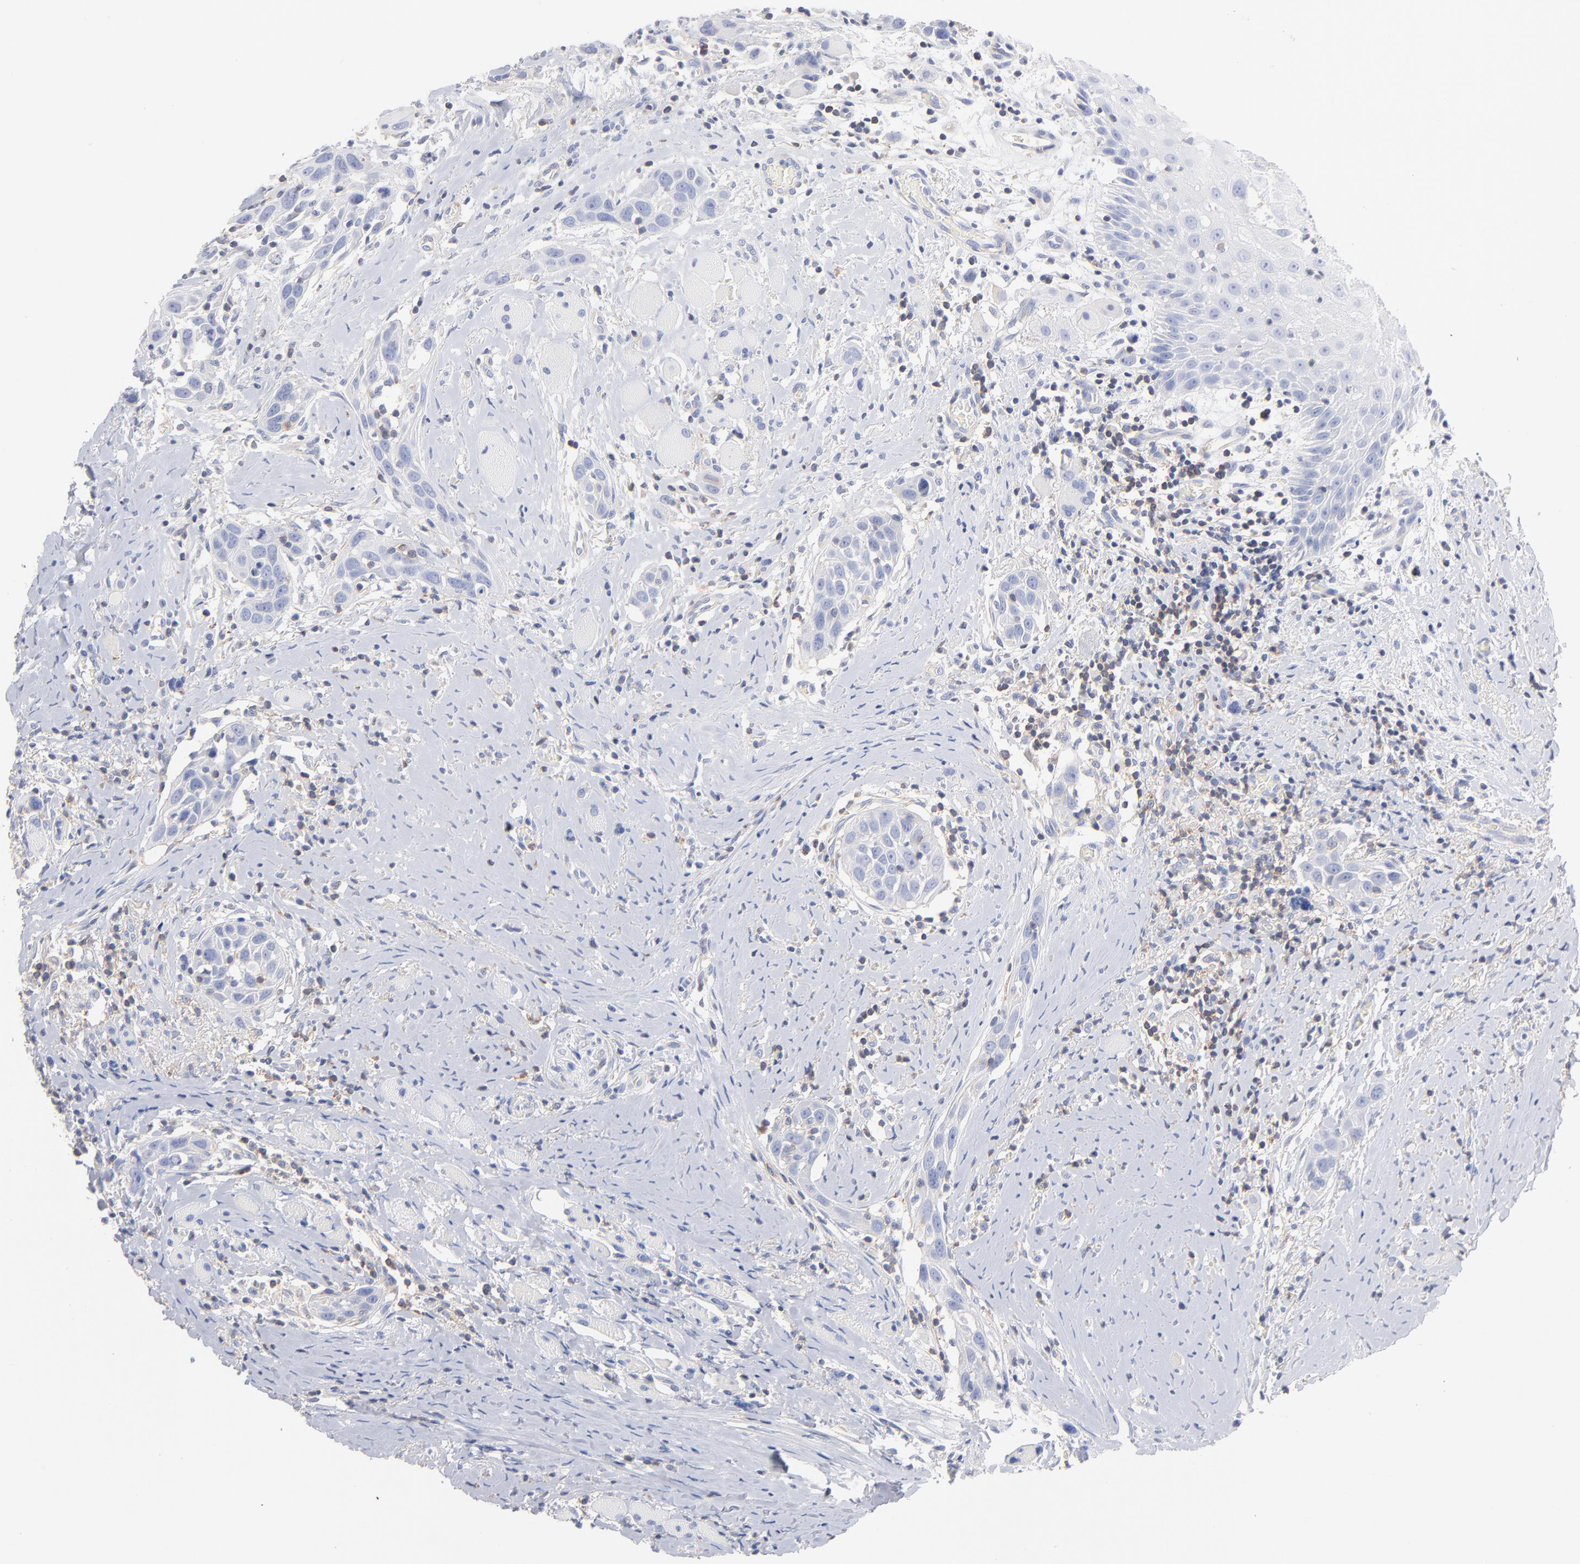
{"staining": {"intensity": "negative", "quantity": "none", "location": "none"}, "tissue": "head and neck cancer", "cell_type": "Tumor cells", "image_type": "cancer", "snomed": [{"axis": "morphology", "description": "Squamous cell carcinoma, NOS"}, {"axis": "topography", "description": "Oral tissue"}, {"axis": "topography", "description": "Head-Neck"}], "caption": "Immunohistochemical staining of head and neck cancer reveals no significant positivity in tumor cells.", "gene": "SEPTIN6", "patient": {"sex": "female", "age": 50}}